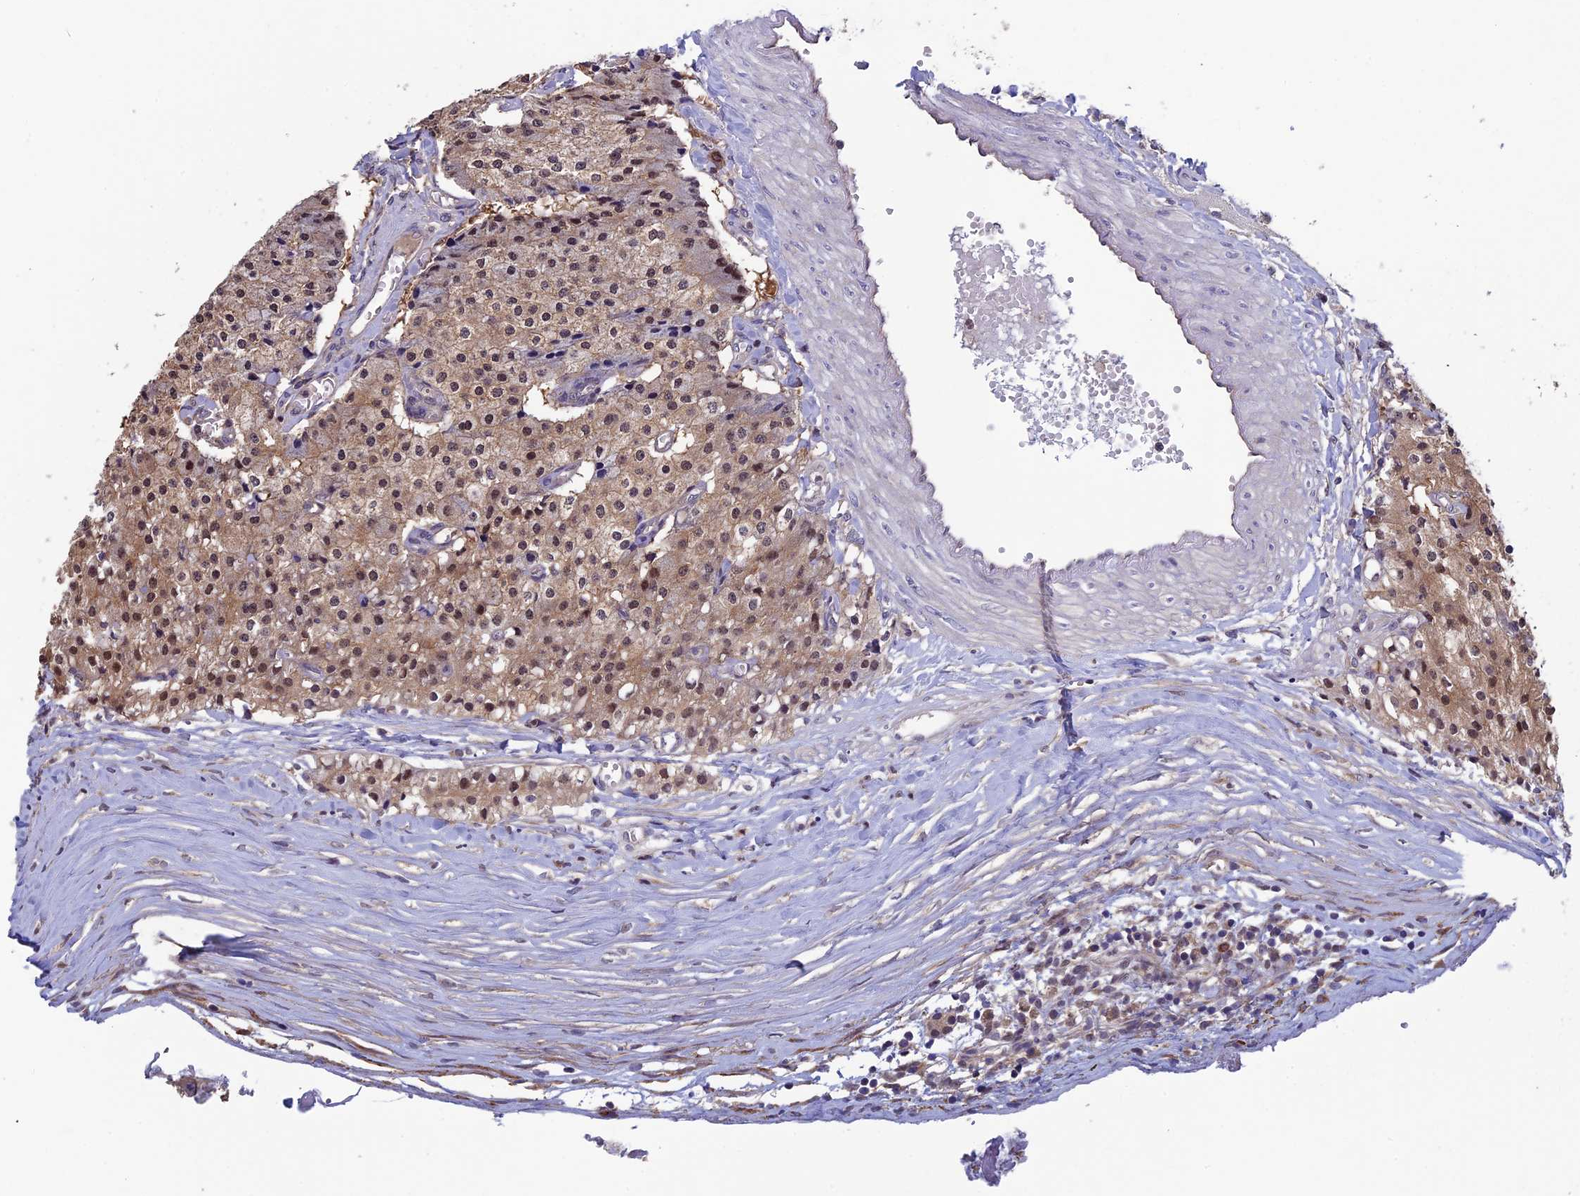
{"staining": {"intensity": "moderate", "quantity": ">75%", "location": "cytoplasmic/membranous,nuclear"}, "tissue": "carcinoid", "cell_type": "Tumor cells", "image_type": "cancer", "snomed": [{"axis": "morphology", "description": "Carcinoid, malignant, NOS"}, {"axis": "topography", "description": "Colon"}], "caption": "Carcinoid stained with a brown dye reveals moderate cytoplasmic/membranous and nuclear positive staining in about >75% of tumor cells.", "gene": "LCMT1", "patient": {"sex": "female", "age": 52}}